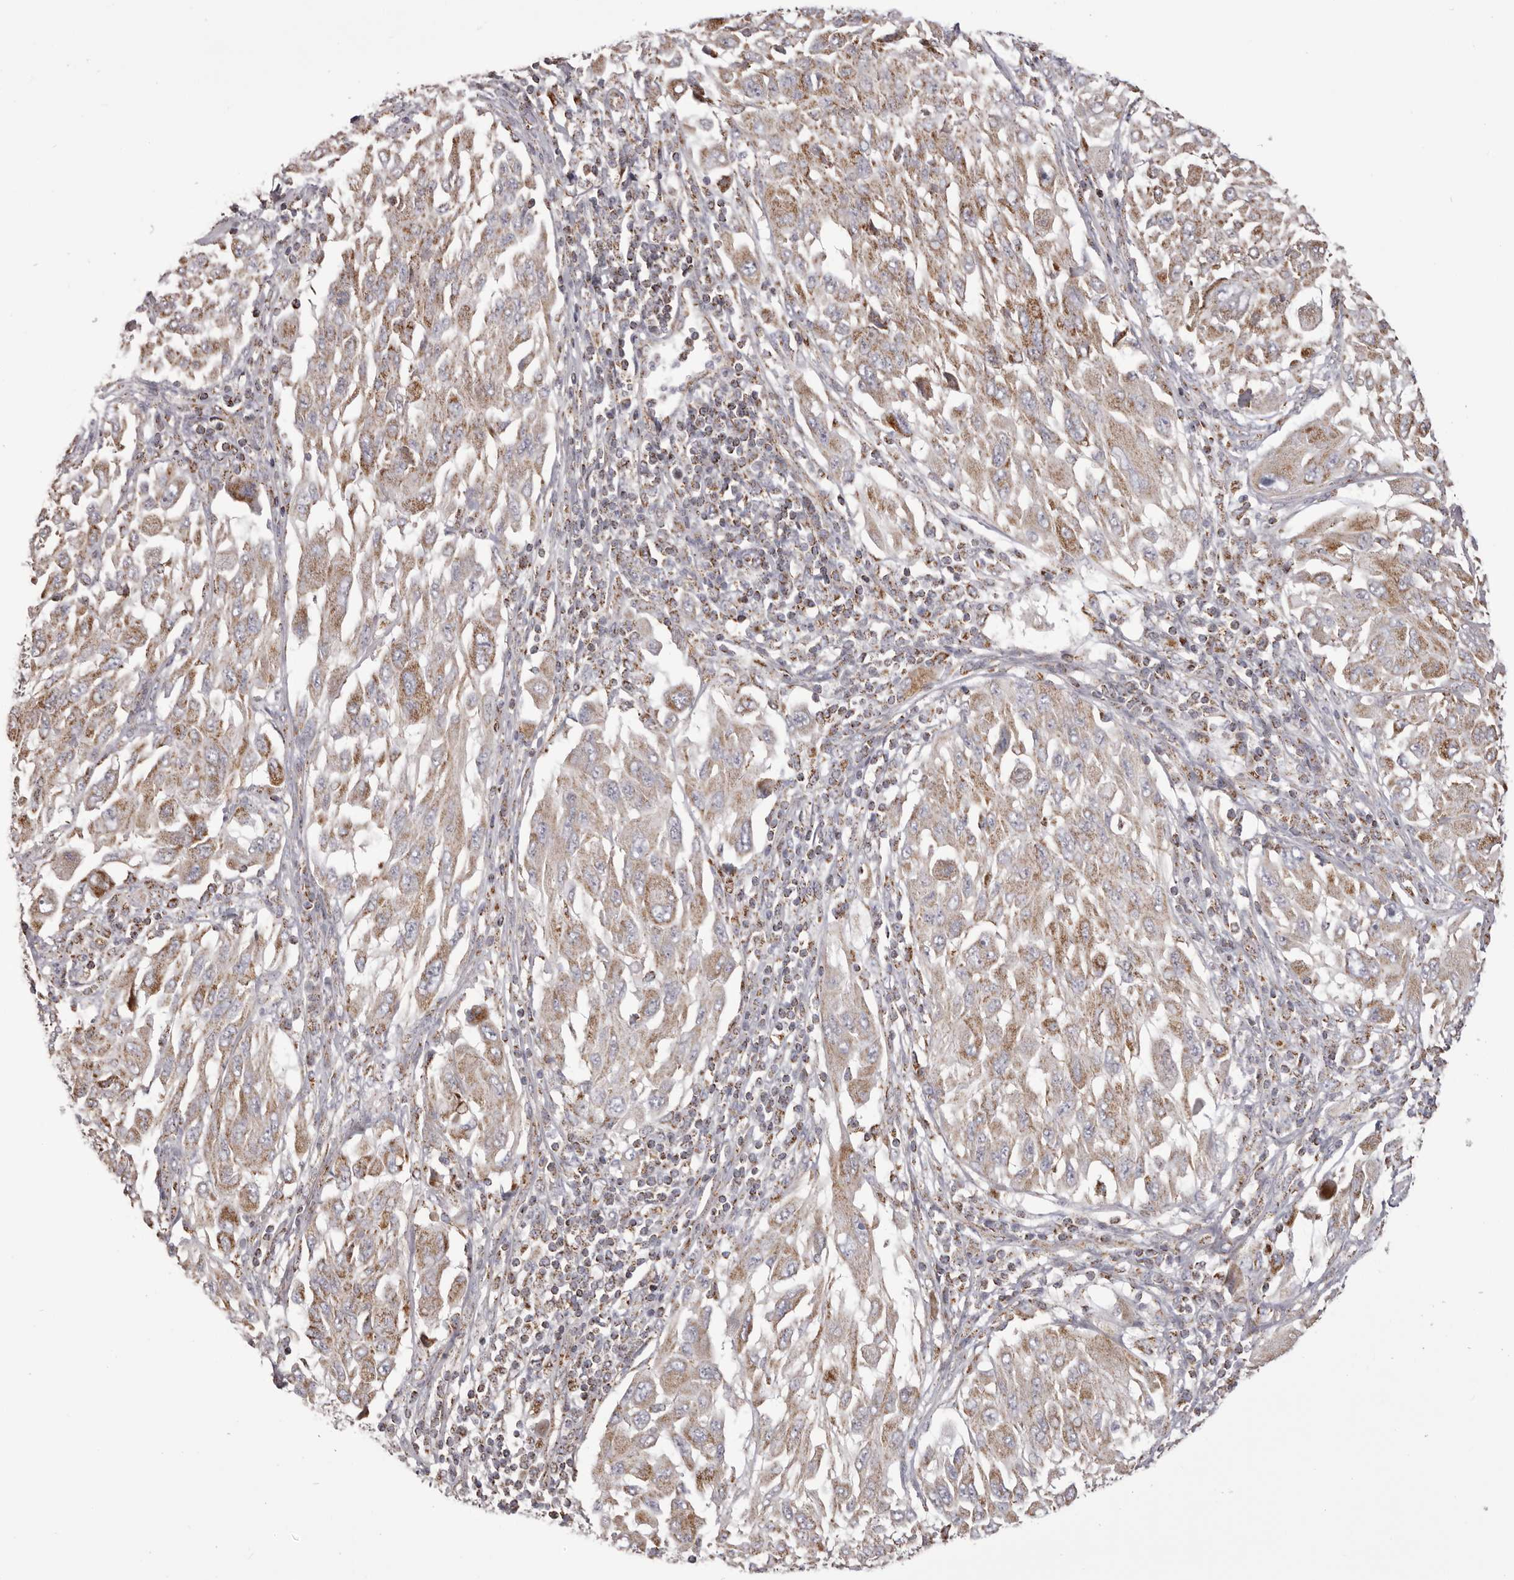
{"staining": {"intensity": "weak", "quantity": ">75%", "location": "cytoplasmic/membranous"}, "tissue": "melanoma", "cell_type": "Tumor cells", "image_type": "cancer", "snomed": [{"axis": "morphology", "description": "Malignant melanoma, NOS"}, {"axis": "topography", "description": "Skin"}], "caption": "A photomicrograph of melanoma stained for a protein displays weak cytoplasmic/membranous brown staining in tumor cells. Nuclei are stained in blue.", "gene": "CHRM2", "patient": {"sex": "female", "age": 91}}